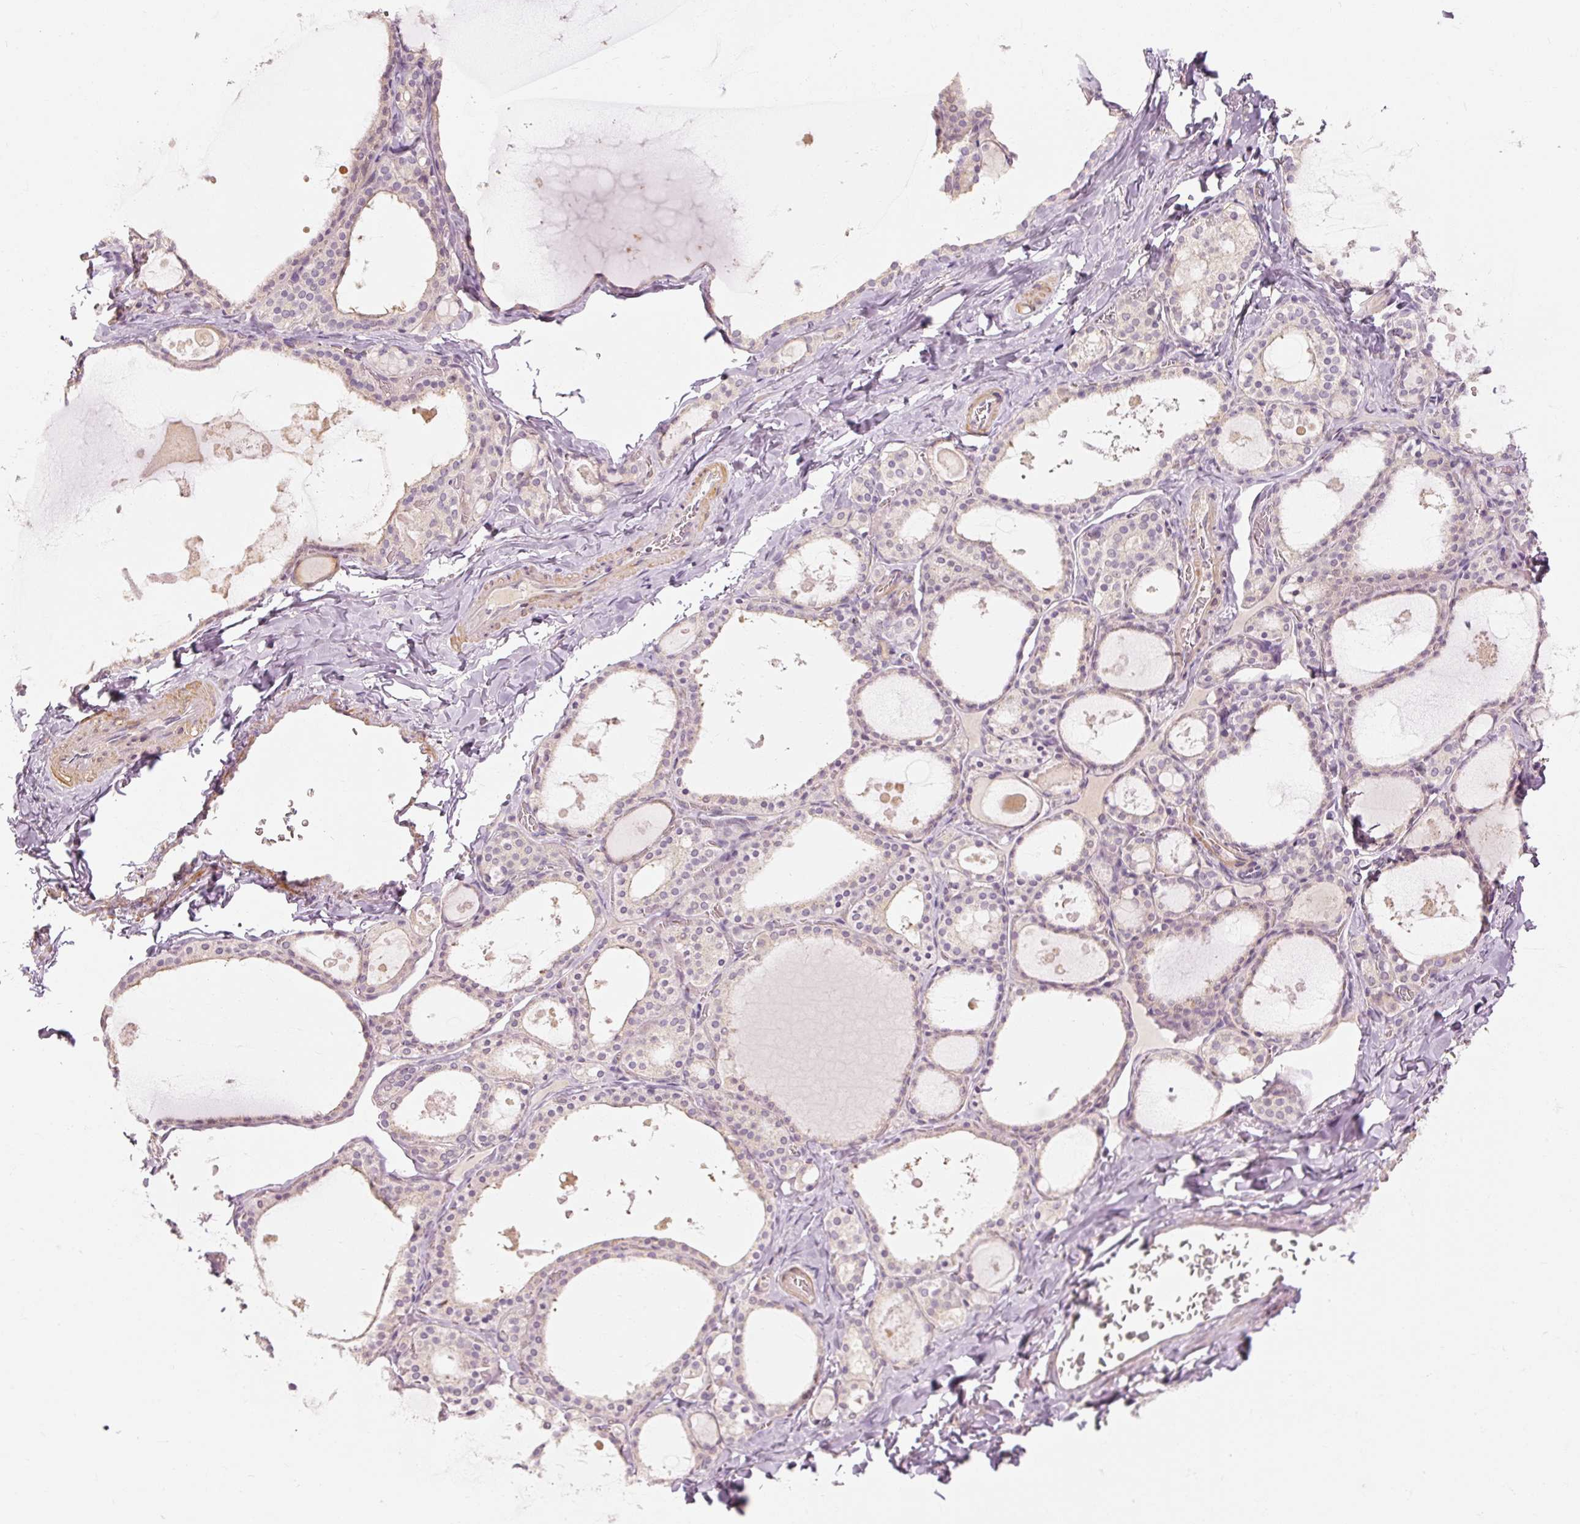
{"staining": {"intensity": "weak", "quantity": "<25%", "location": "cytoplasmic/membranous"}, "tissue": "thyroid gland", "cell_type": "Glandular cells", "image_type": "normal", "snomed": [{"axis": "morphology", "description": "Normal tissue, NOS"}, {"axis": "topography", "description": "Thyroid gland"}], "caption": "Immunohistochemical staining of benign thyroid gland shows no significant expression in glandular cells.", "gene": "CAPN3", "patient": {"sex": "male", "age": 56}}